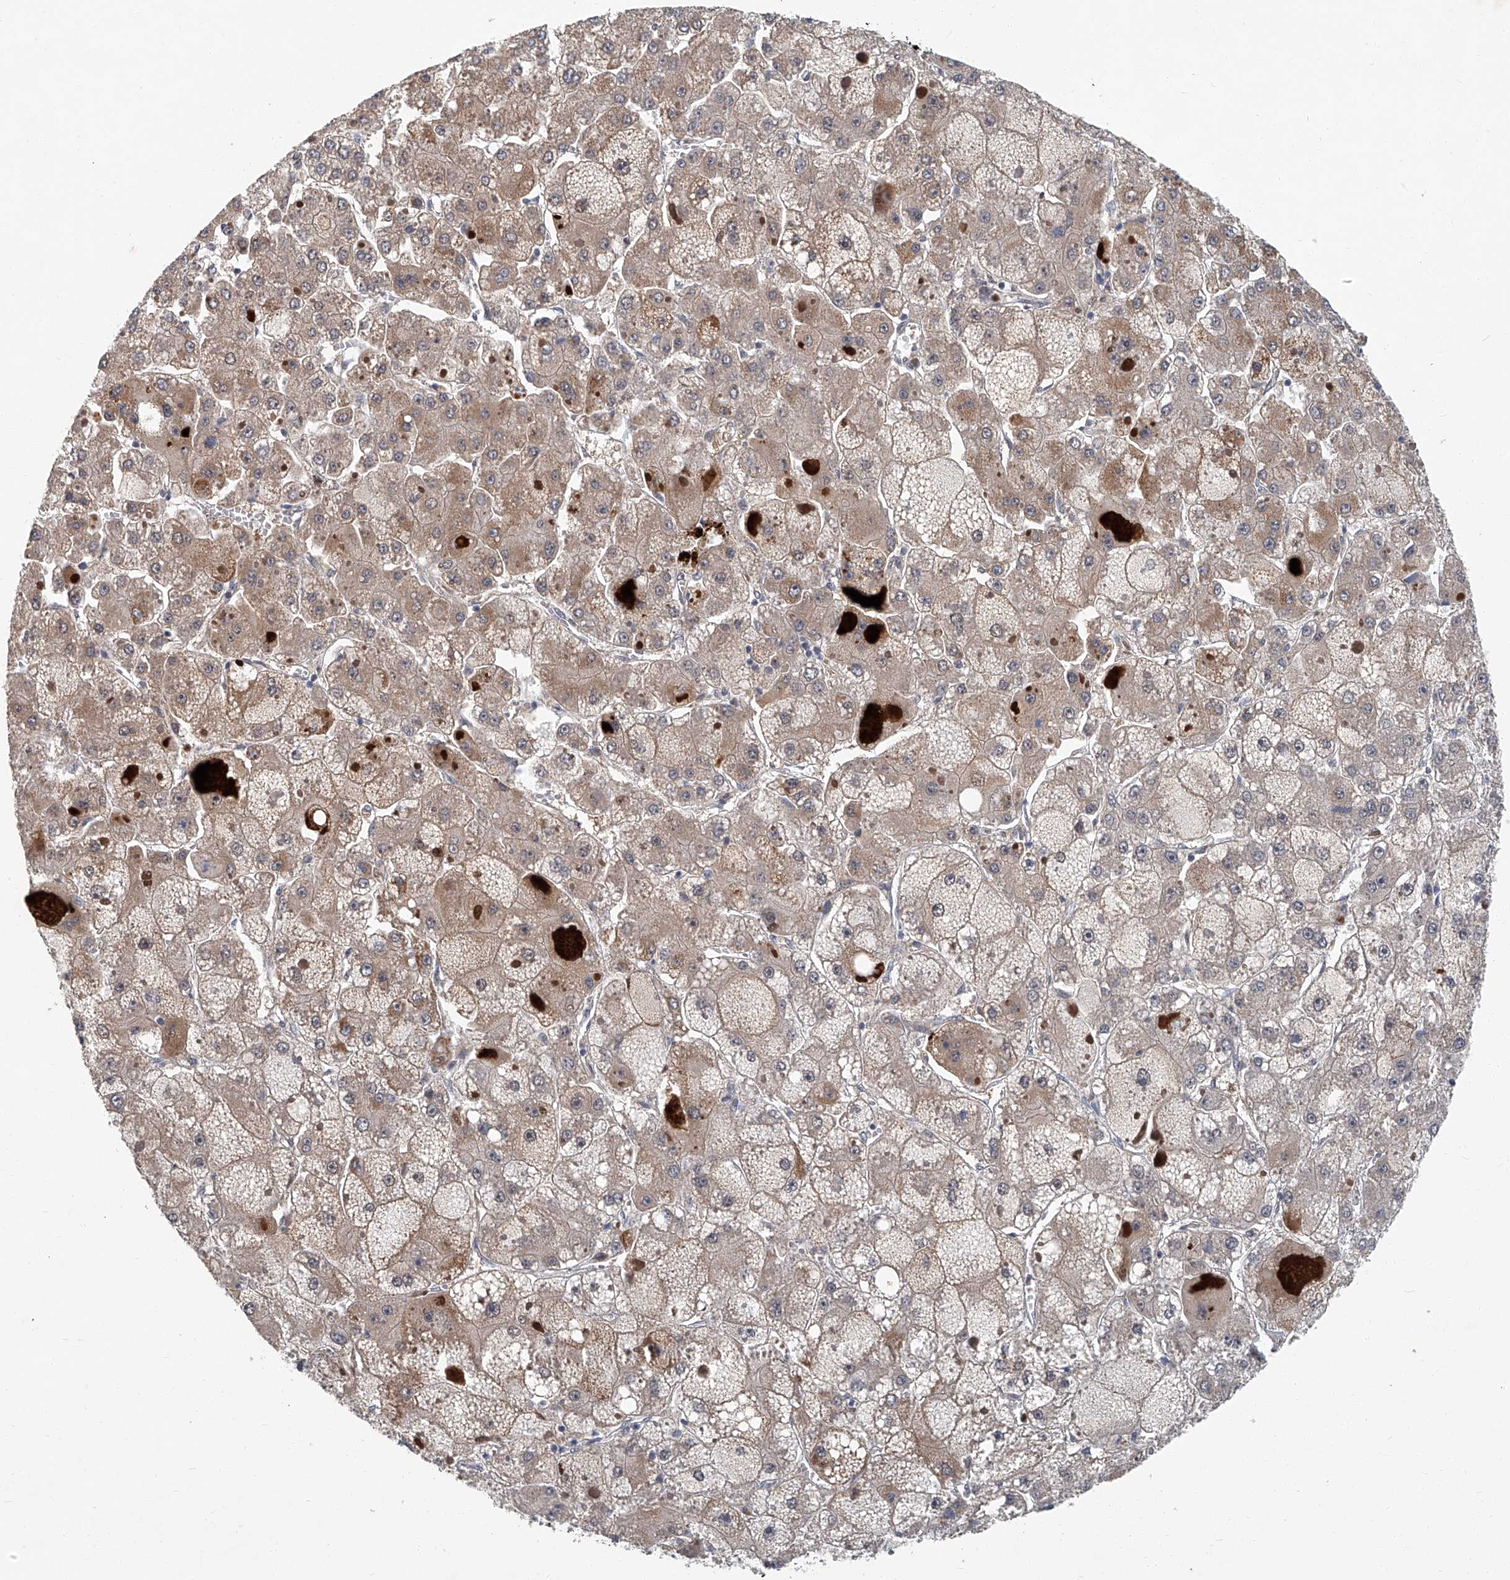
{"staining": {"intensity": "moderate", "quantity": "25%-75%", "location": "cytoplasmic/membranous"}, "tissue": "liver cancer", "cell_type": "Tumor cells", "image_type": "cancer", "snomed": [{"axis": "morphology", "description": "Carcinoma, Hepatocellular, NOS"}, {"axis": "topography", "description": "Liver"}], "caption": "Immunohistochemistry micrograph of human liver hepatocellular carcinoma stained for a protein (brown), which shows medium levels of moderate cytoplasmic/membranous expression in approximately 25%-75% of tumor cells.", "gene": "AKNAD1", "patient": {"sex": "female", "age": 73}}